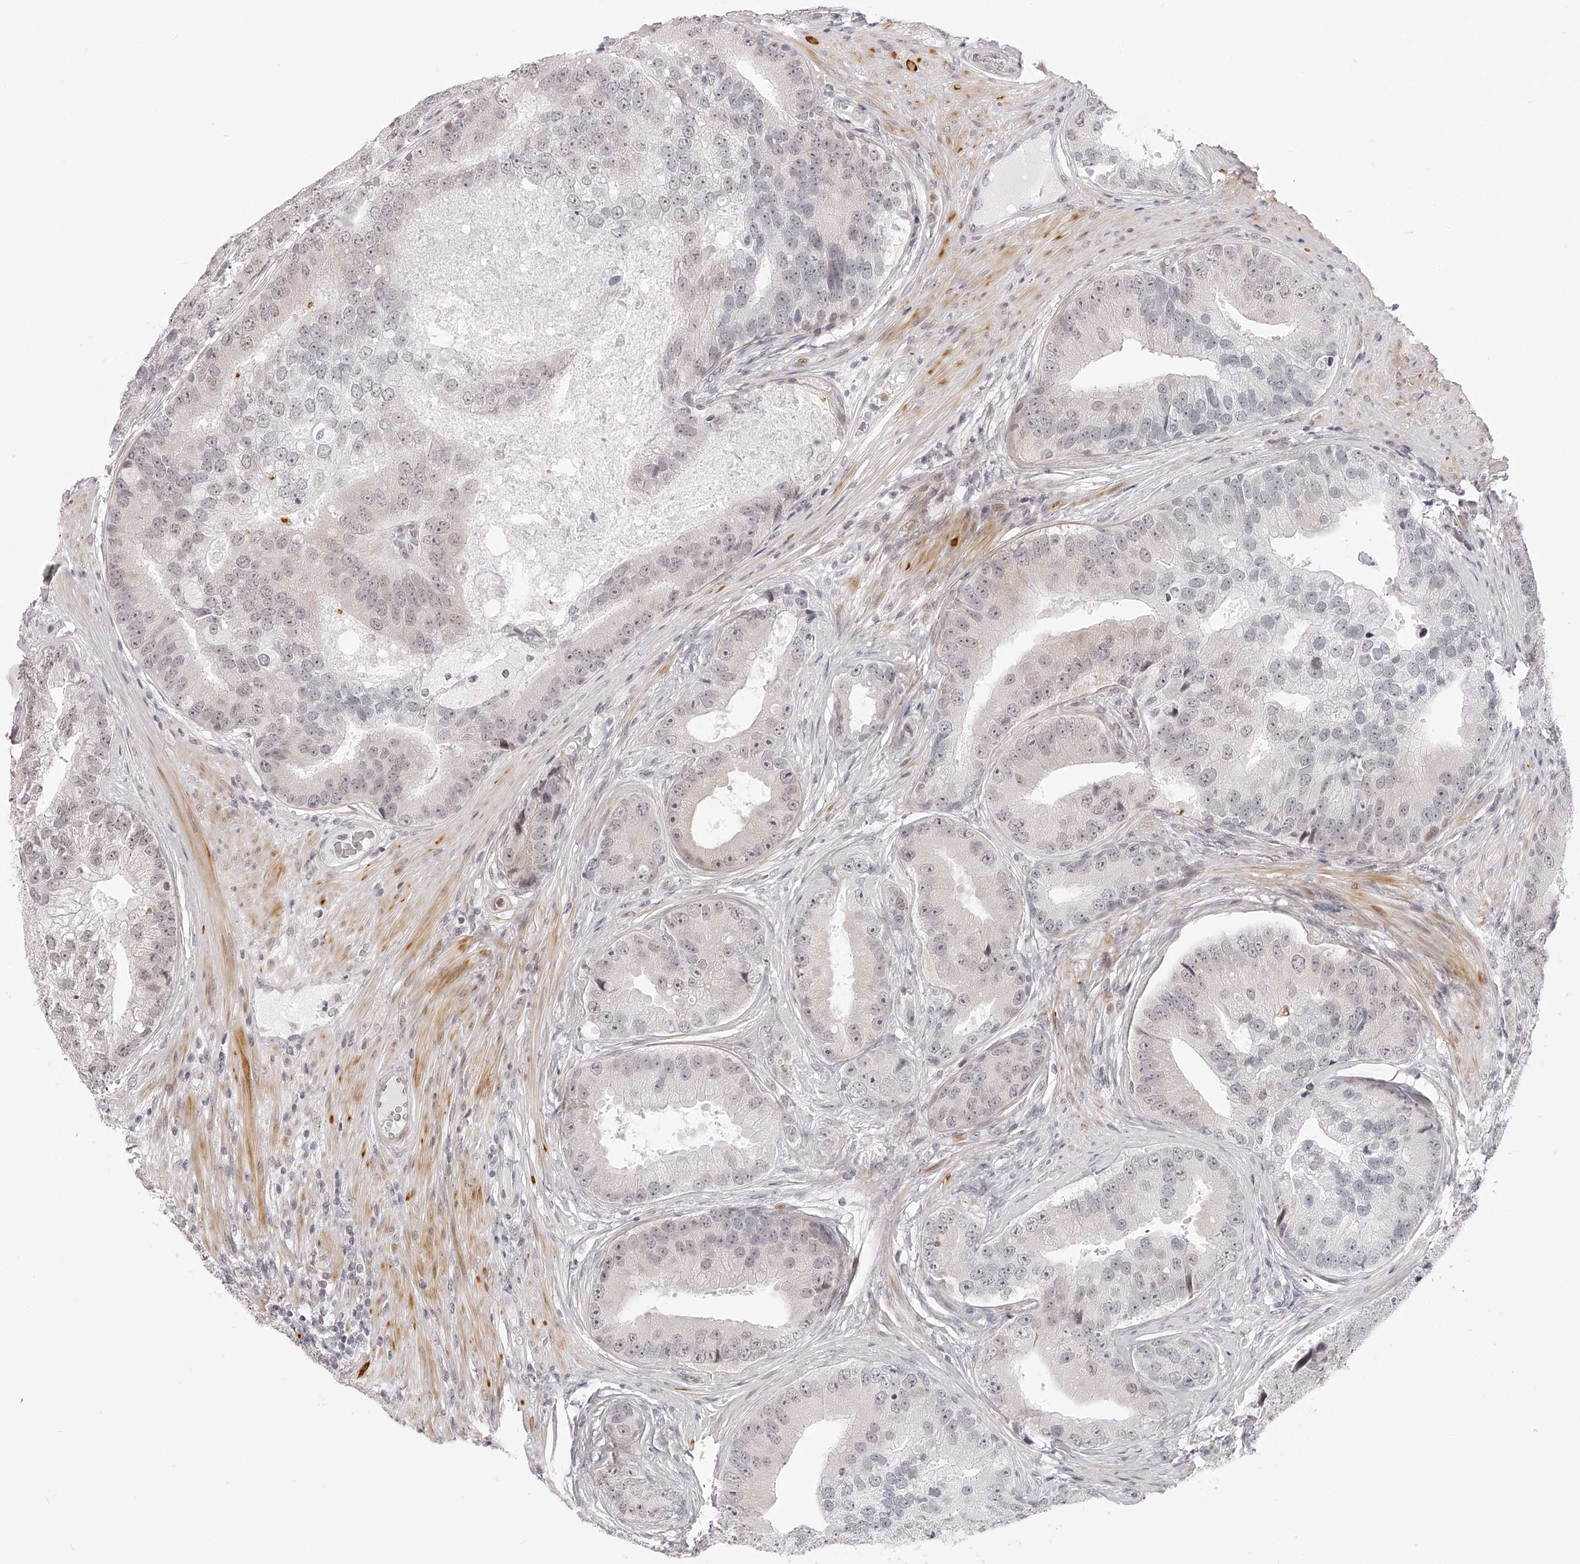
{"staining": {"intensity": "weak", "quantity": "25%-75%", "location": "nuclear"}, "tissue": "prostate cancer", "cell_type": "Tumor cells", "image_type": "cancer", "snomed": [{"axis": "morphology", "description": "Adenocarcinoma, High grade"}, {"axis": "topography", "description": "Prostate"}], "caption": "Immunohistochemical staining of human adenocarcinoma (high-grade) (prostate) displays low levels of weak nuclear staining in about 25%-75% of tumor cells. (Stains: DAB (3,3'-diaminobenzidine) in brown, nuclei in blue, Microscopy: brightfield microscopy at high magnification).", "gene": "PLEKHG1", "patient": {"sex": "male", "age": 70}}